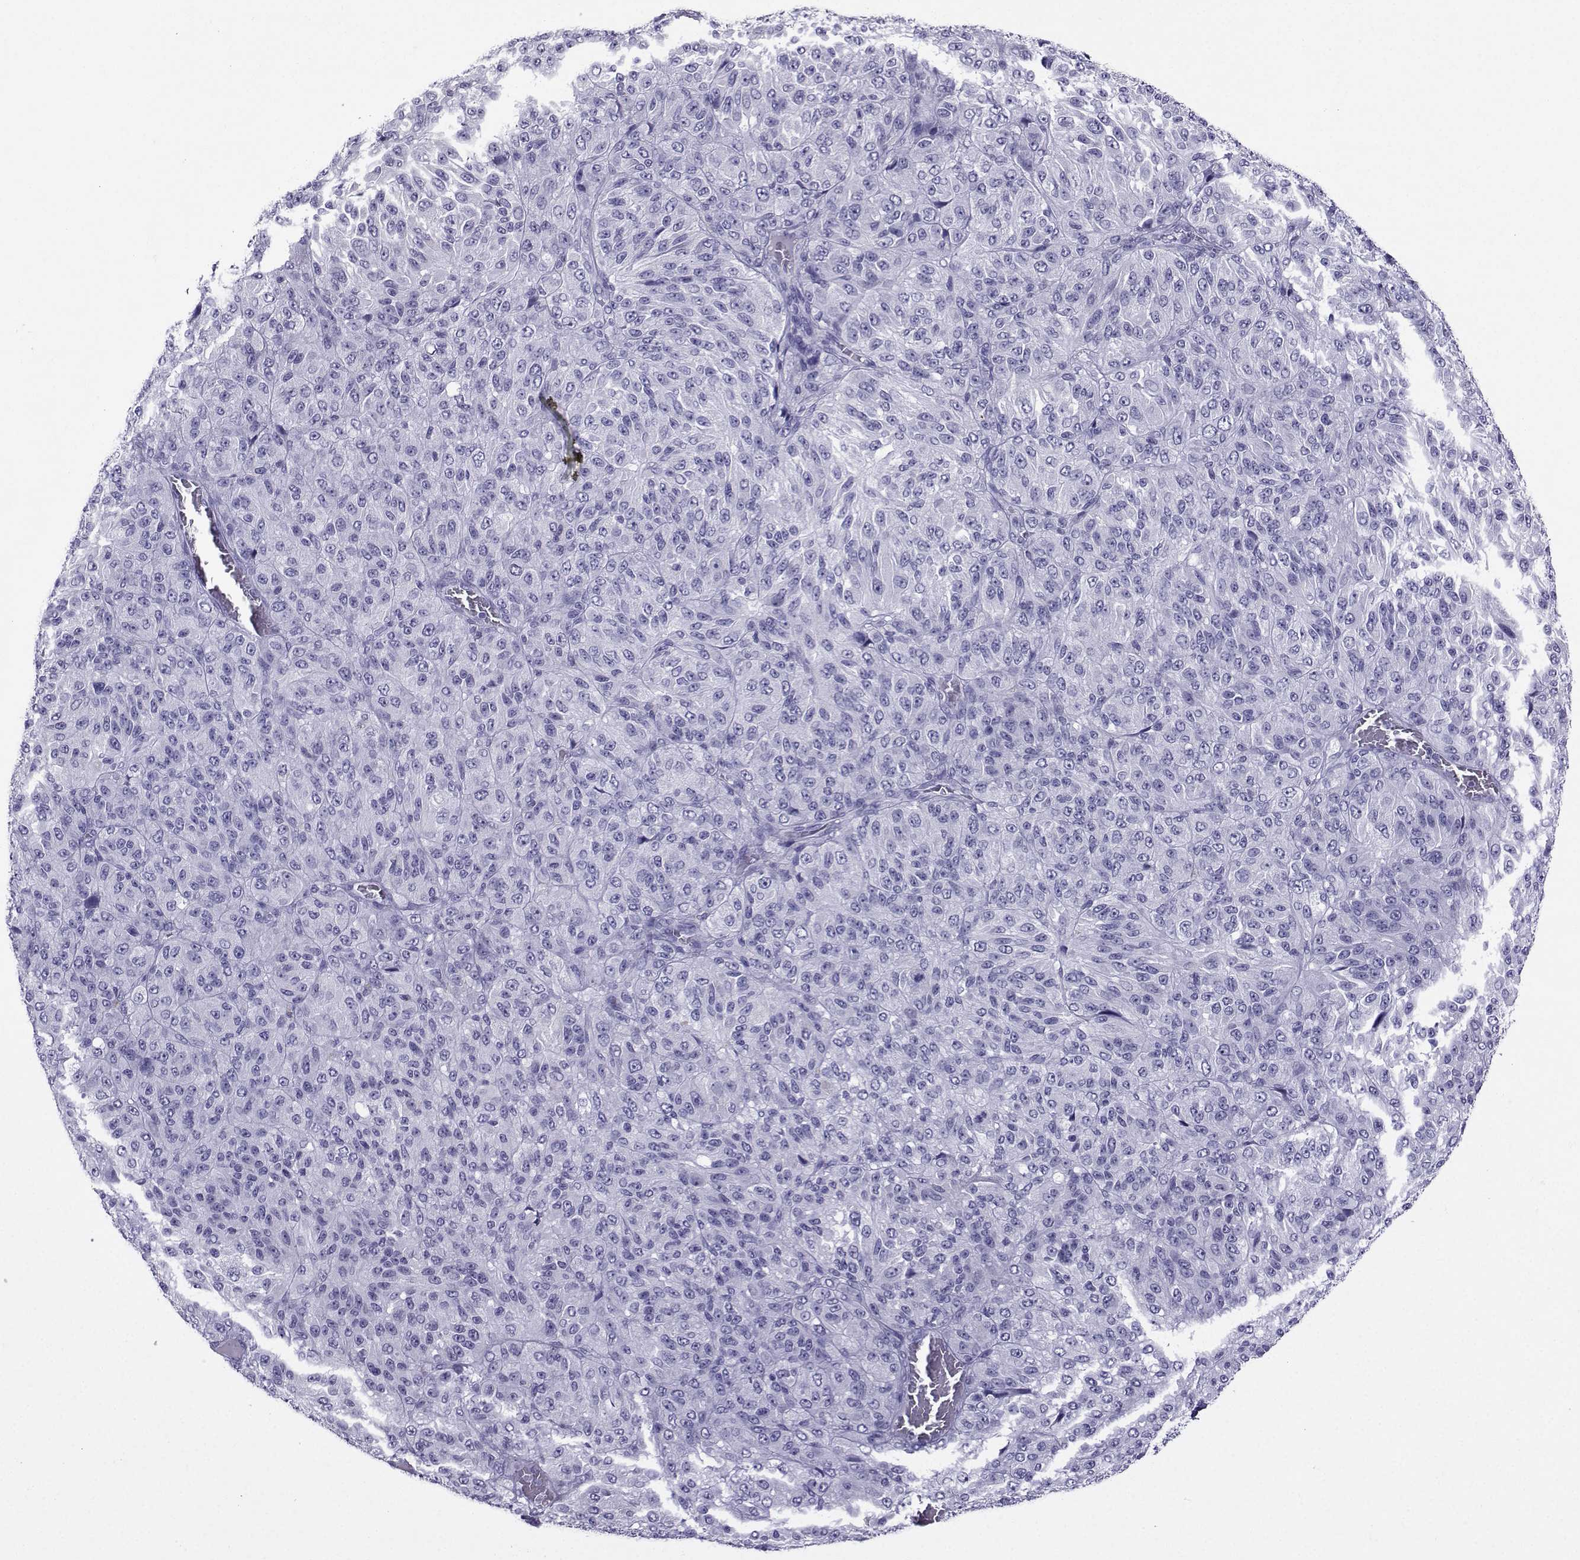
{"staining": {"intensity": "negative", "quantity": "none", "location": "none"}, "tissue": "melanoma", "cell_type": "Tumor cells", "image_type": "cancer", "snomed": [{"axis": "morphology", "description": "Malignant melanoma, Metastatic site"}, {"axis": "topography", "description": "Brain"}], "caption": "This is an immunohistochemistry (IHC) histopathology image of malignant melanoma (metastatic site). There is no positivity in tumor cells.", "gene": "CRYBB1", "patient": {"sex": "female", "age": 56}}